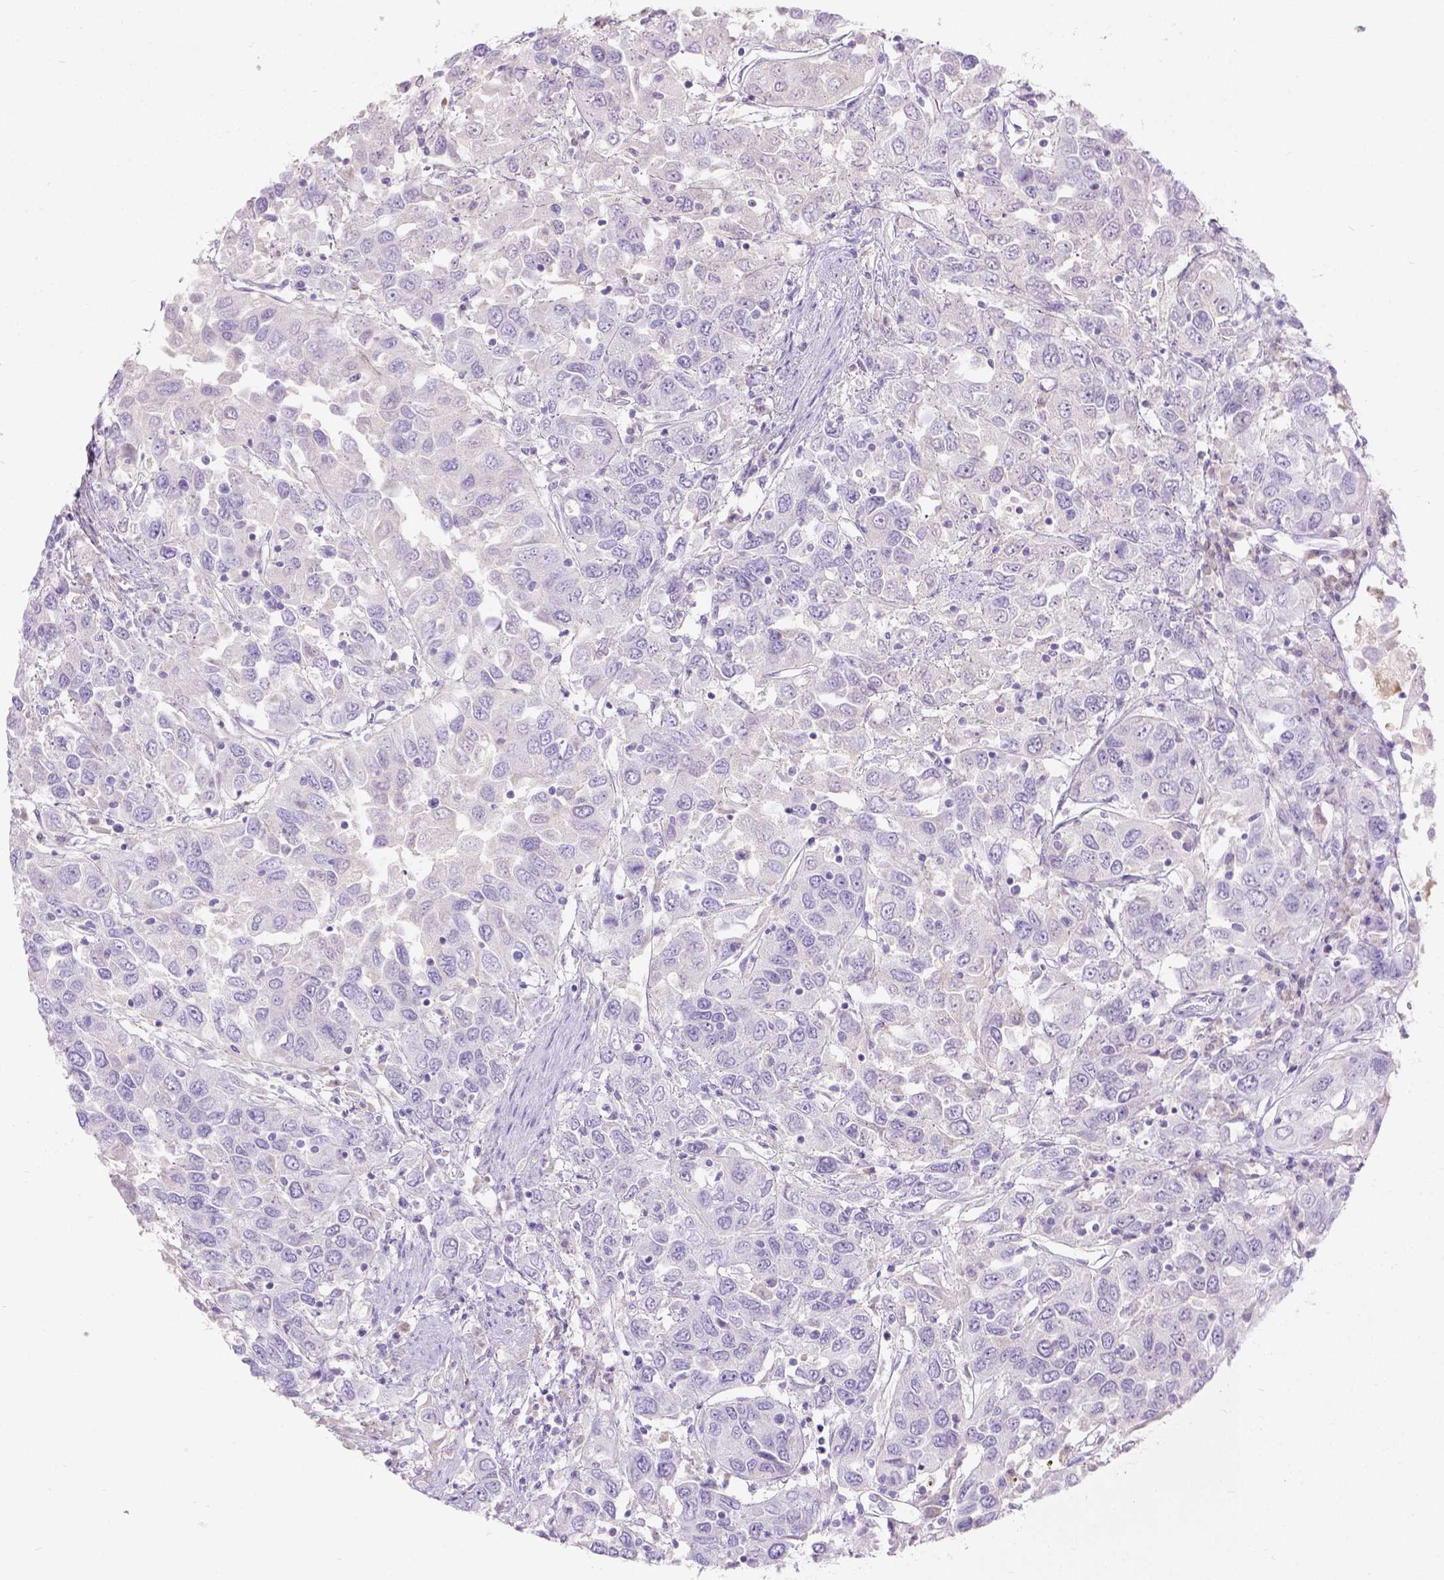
{"staining": {"intensity": "negative", "quantity": "none", "location": "none"}, "tissue": "urothelial cancer", "cell_type": "Tumor cells", "image_type": "cancer", "snomed": [{"axis": "morphology", "description": "Urothelial carcinoma, High grade"}, {"axis": "topography", "description": "Urinary bladder"}], "caption": "Protein analysis of urothelial cancer exhibits no significant staining in tumor cells.", "gene": "GAL3ST2", "patient": {"sex": "male", "age": 76}}